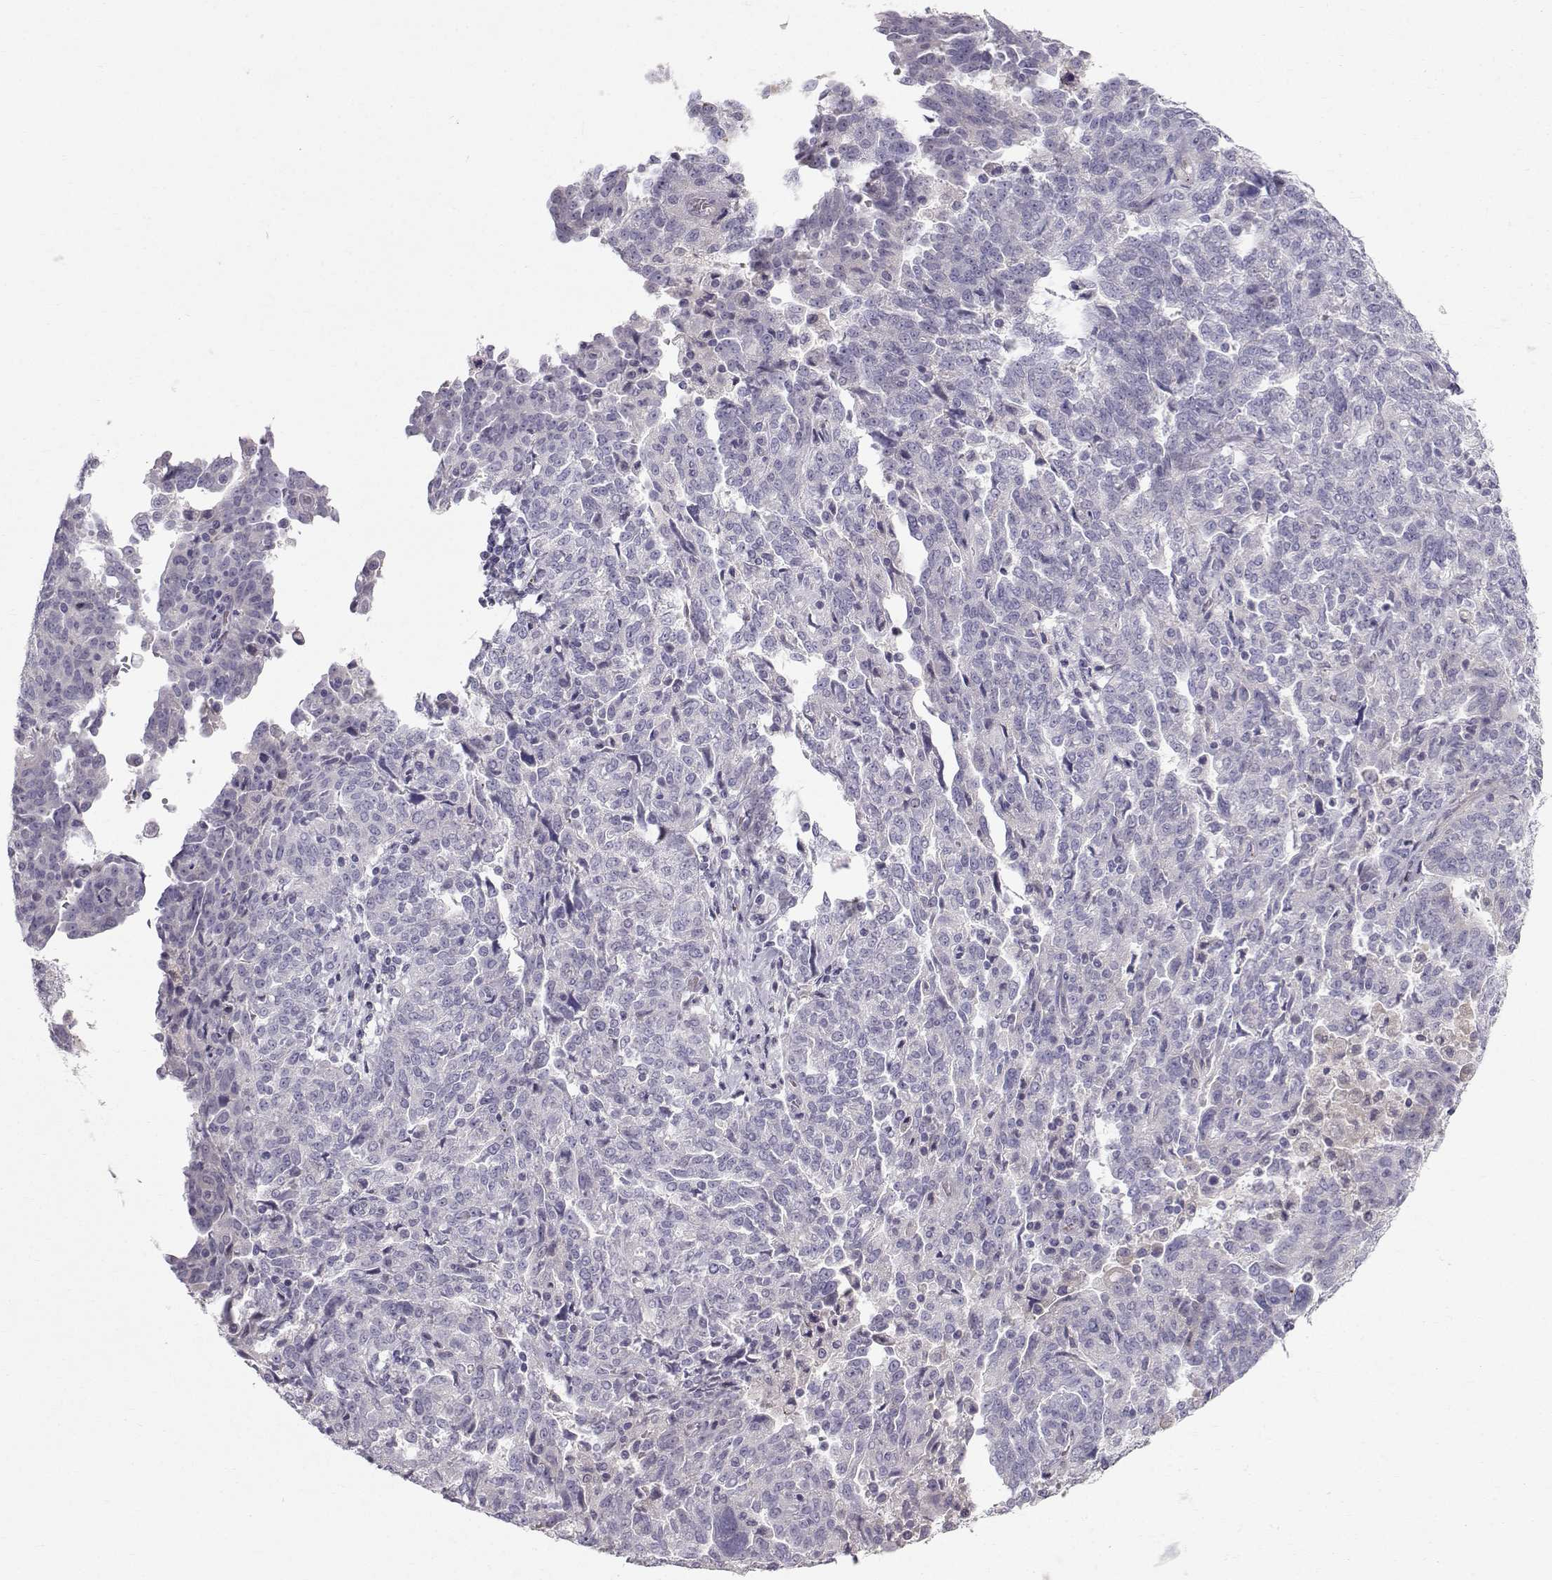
{"staining": {"intensity": "negative", "quantity": "none", "location": "none"}, "tissue": "ovarian cancer", "cell_type": "Tumor cells", "image_type": "cancer", "snomed": [{"axis": "morphology", "description": "Cystadenocarcinoma, serous, NOS"}, {"axis": "topography", "description": "Ovary"}], "caption": "IHC image of neoplastic tissue: serous cystadenocarcinoma (ovarian) stained with DAB displays no significant protein expression in tumor cells.", "gene": "CALCR", "patient": {"sex": "female", "age": 67}}